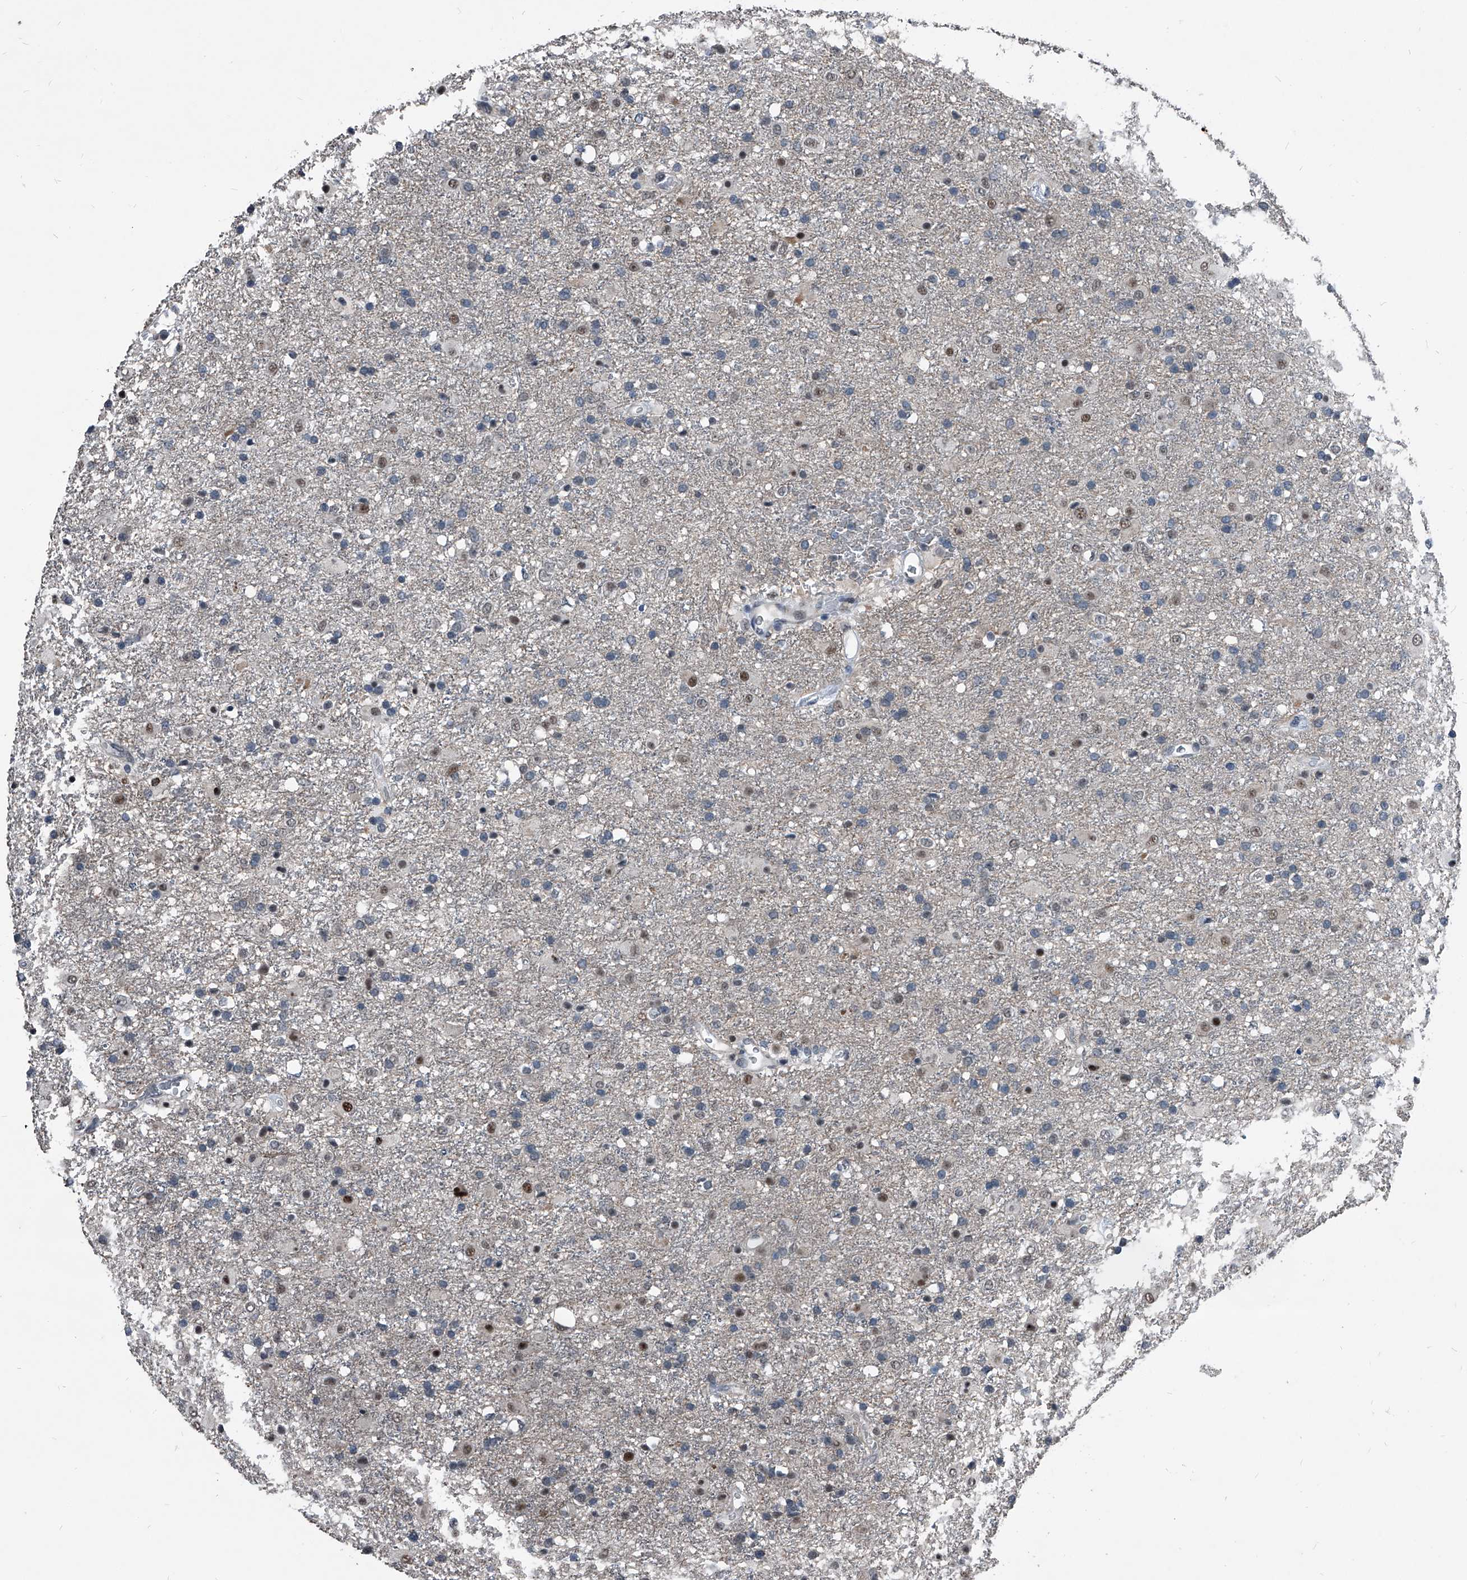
{"staining": {"intensity": "moderate", "quantity": "<25%", "location": "nuclear"}, "tissue": "glioma", "cell_type": "Tumor cells", "image_type": "cancer", "snomed": [{"axis": "morphology", "description": "Glioma, malignant, Low grade"}, {"axis": "topography", "description": "Brain"}], "caption": "A high-resolution image shows immunohistochemistry staining of malignant low-grade glioma, which demonstrates moderate nuclear expression in approximately <25% of tumor cells.", "gene": "MEN1", "patient": {"sex": "male", "age": 65}}